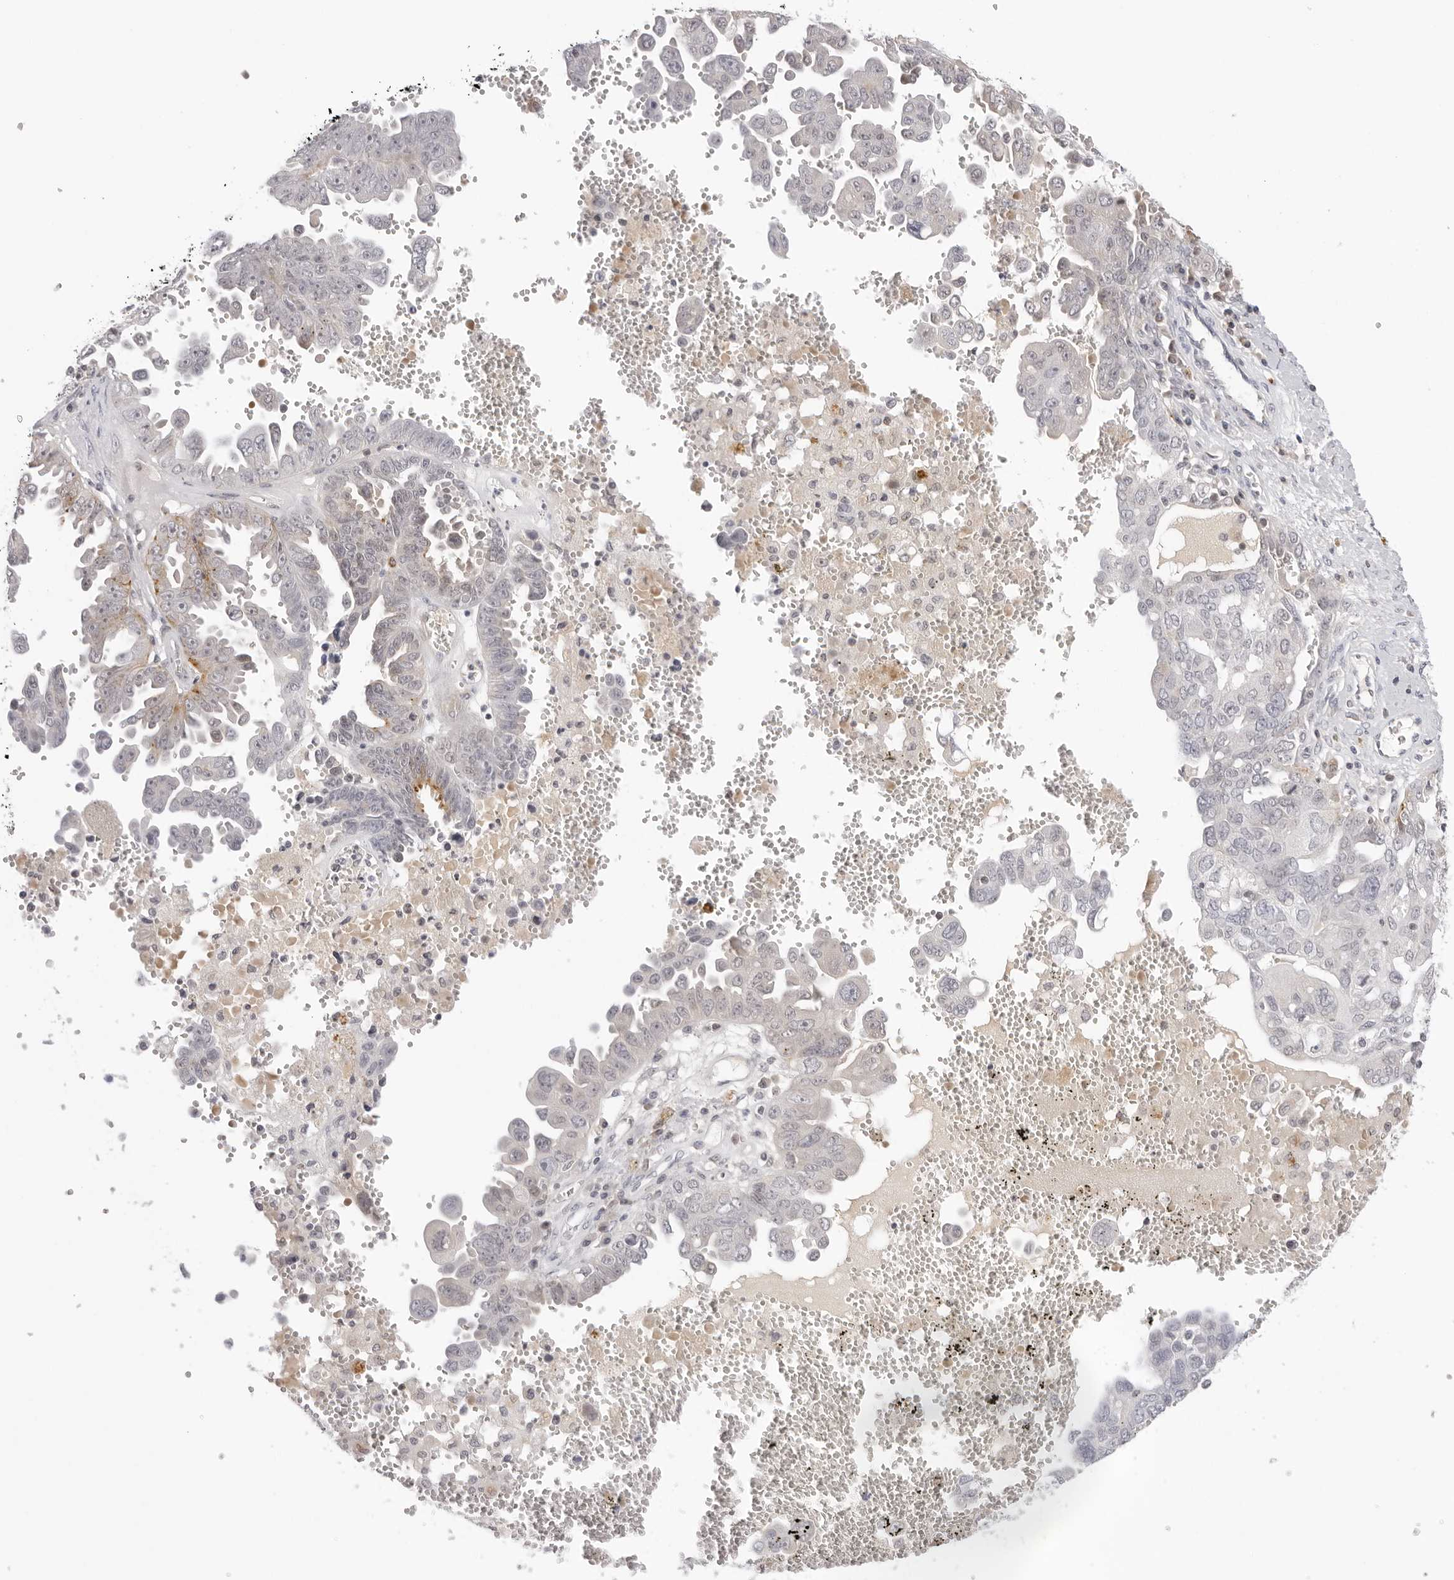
{"staining": {"intensity": "moderate", "quantity": "<25%", "location": "cytoplasmic/membranous"}, "tissue": "ovarian cancer", "cell_type": "Tumor cells", "image_type": "cancer", "snomed": [{"axis": "morphology", "description": "Carcinoma, endometroid"}, {"axis": "topography", "description": "Ovary"}], "caption": "Immunohistochemistry of human ovarian cancer (endometroid carcinoma) shows low levels of moderate cytoplasmic/membranous expression in approximately <25% of tumor cells. (brown staining indicates protein expression, while blue staining denotes nuclei).", "gene": "STRADB", "patient": {"sex": "female", "age": 62}}